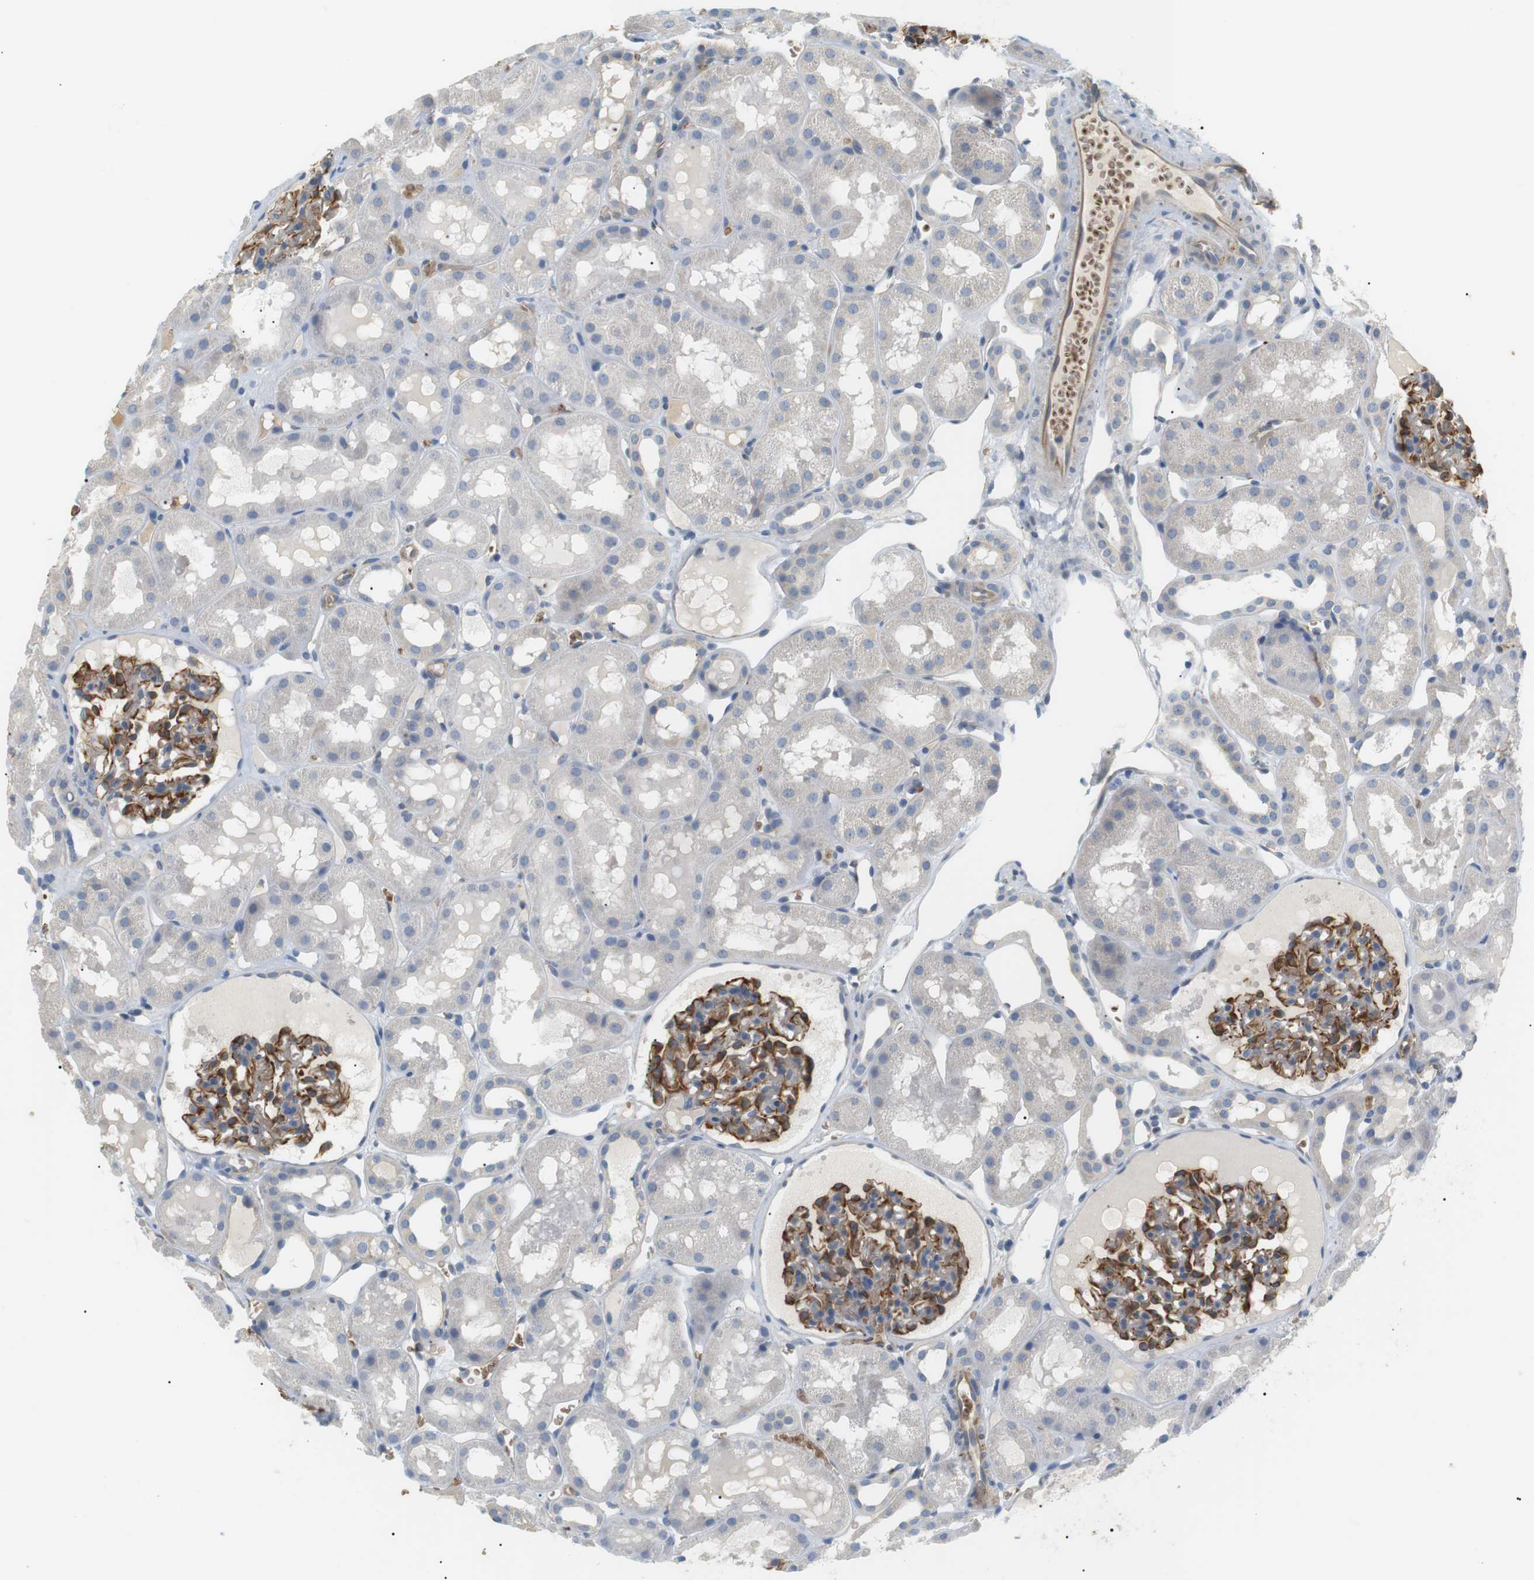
{"staining": {"intensity": "strong", "quantity": ">75%", "location": "cytoplasmic/membranous"}, "tissue": "kidney", "cell_type": "Cells in glomeruli", "image_type": "normal", "snomed": [{"axis": "morphology", "description": "Normal tissue, NOS"}, {"axis": "topography", "description": "Kidney"}, {"axis": "topography", "description": "Urinary bladder"}], "caption": "Brown immunohistochemical staining in benign kidney shows strong cytoplasmic/membranous expression in about >75% of cells in glomeruli.", "gene": "ADCY10", "patient": {"sex": "male", "age": 16}}